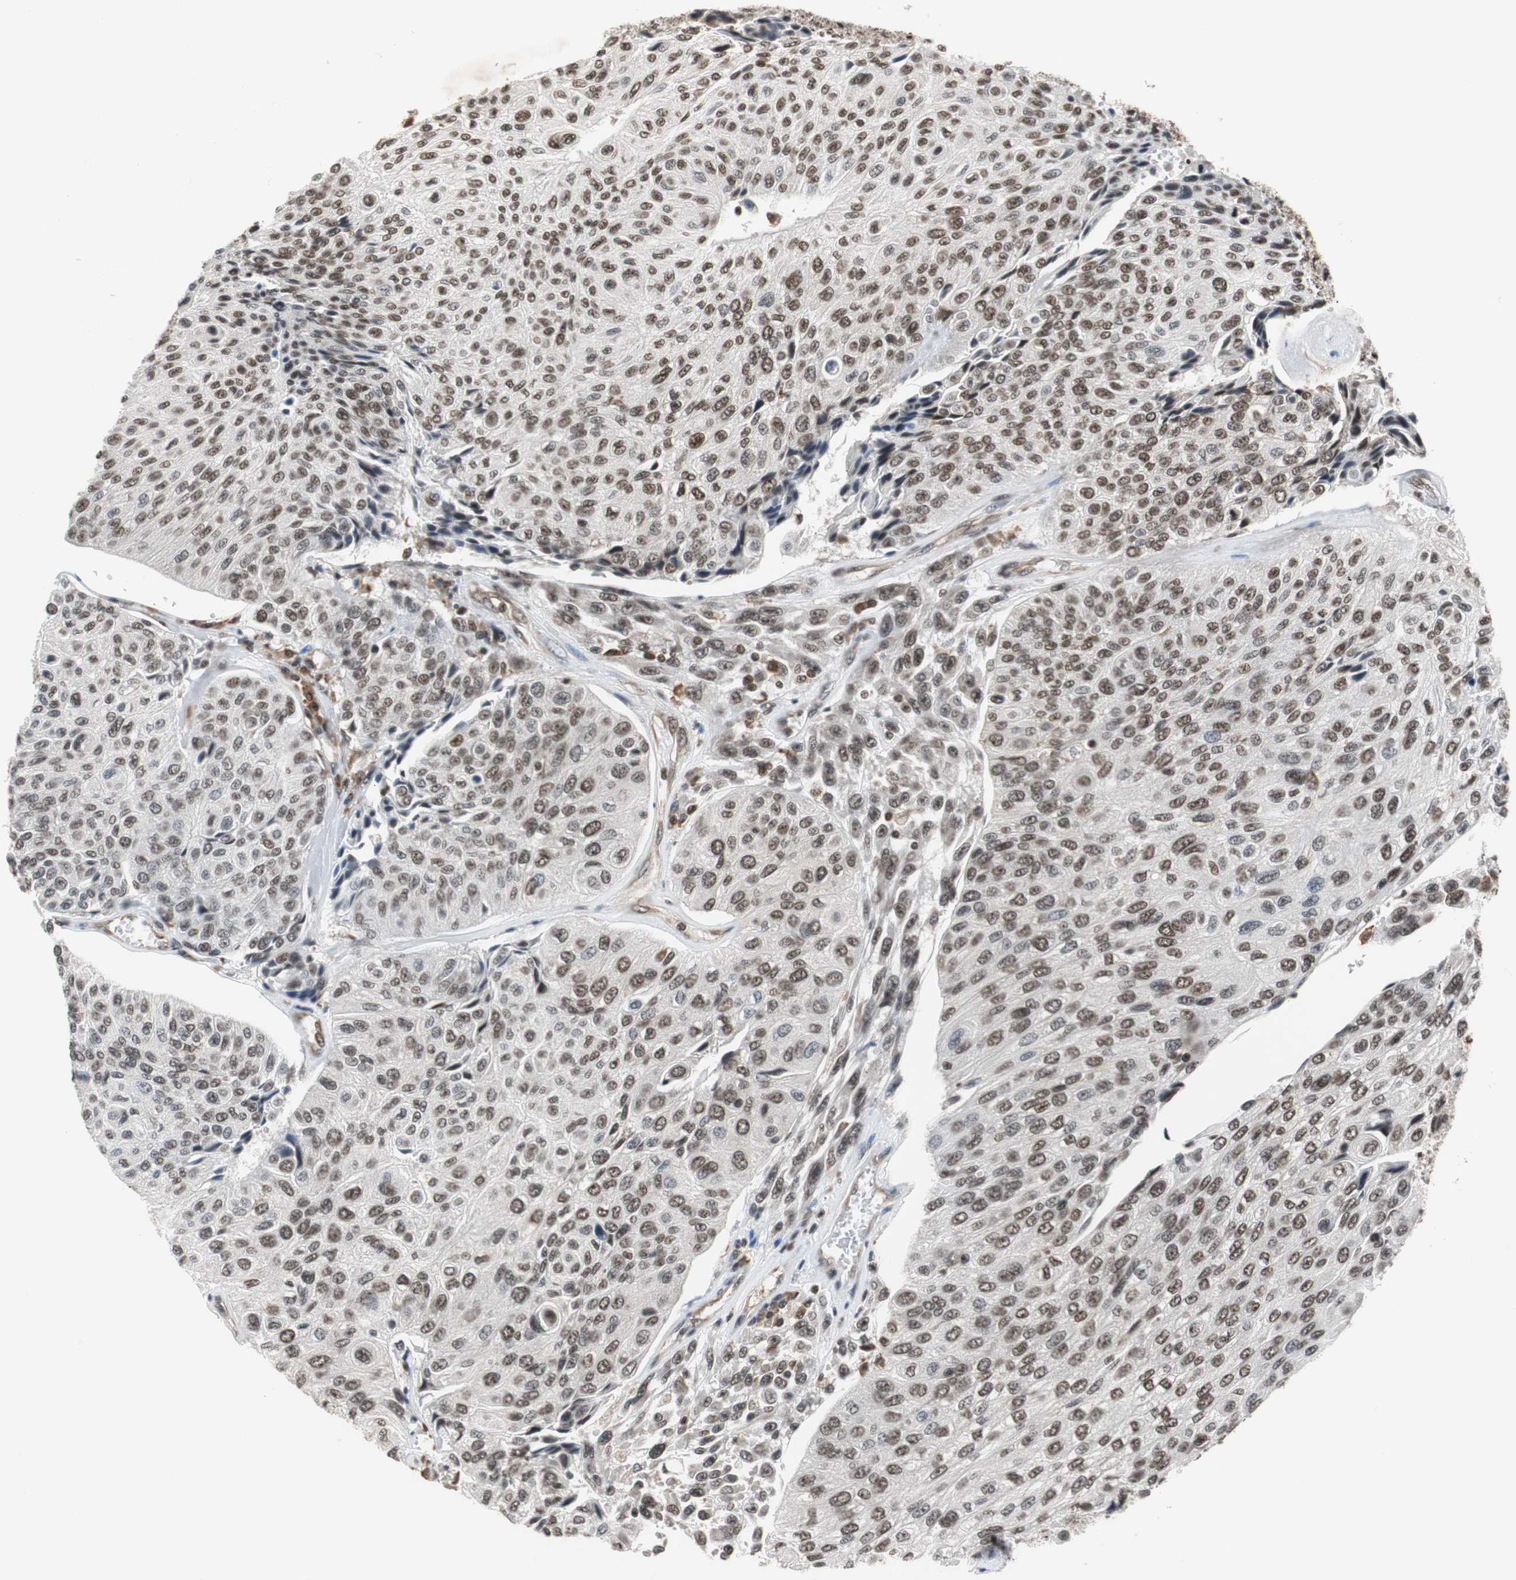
{"staining": {"intensity": "moderate", "quantity": ">75%", "location": "nuclear"}, "tissue": "urothelial cancer", "cell_type": "Tumor cells", "image_type": "cancer", "snomed": [{"axis": "morphology", "description": "Urothelial carcinoma, High grade"}, {"axis": "topography", "description": "Urinary bladder"}], "caption": "Protein expression analysis of human urothelial cancer reveals moderate nuclear expression in approximately >75% of tumor cells.", "gene": "REST", "patient": {"sex": "male", "age": 66}}